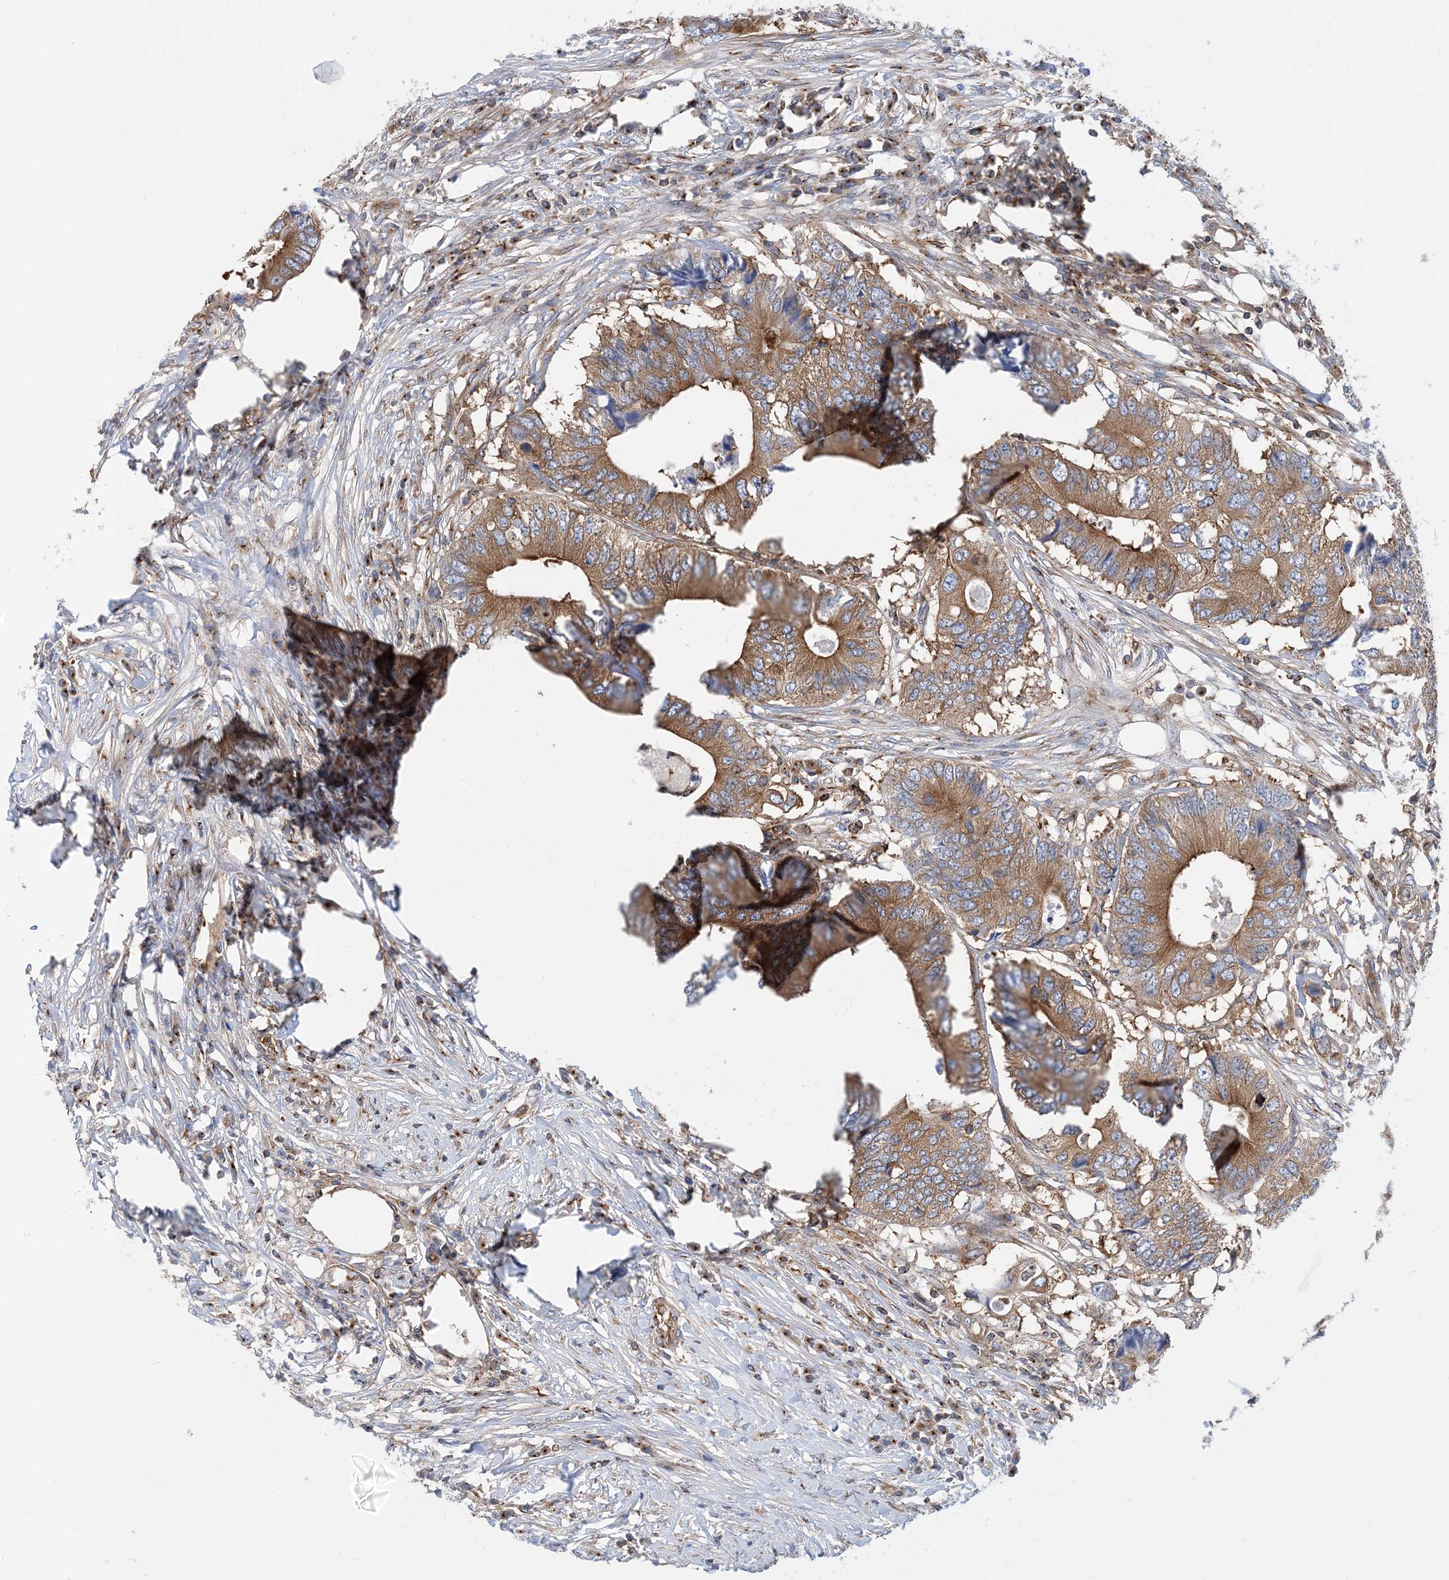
{"staining": {"intensity": "moderate", "quantity": ">75%", "location": "cytoplasmic/membranous"}, "tissue": "colorectal cancer", "cell_type": "Tumor cells", "image_type": "cancer", "snomed": [{"axis": "morphology", "description": "Adenocarcinoma, NOS"}, {"axis": "topography", "description": "Colon"}], "caption": "This is an image of IHC staining of colorectal cancer, which shows moderate expression in the cytoplasmic/membranous of tumor cells.", "gene": "DYNC1LI1", "patient": {"sex": "male", "age": 71}}